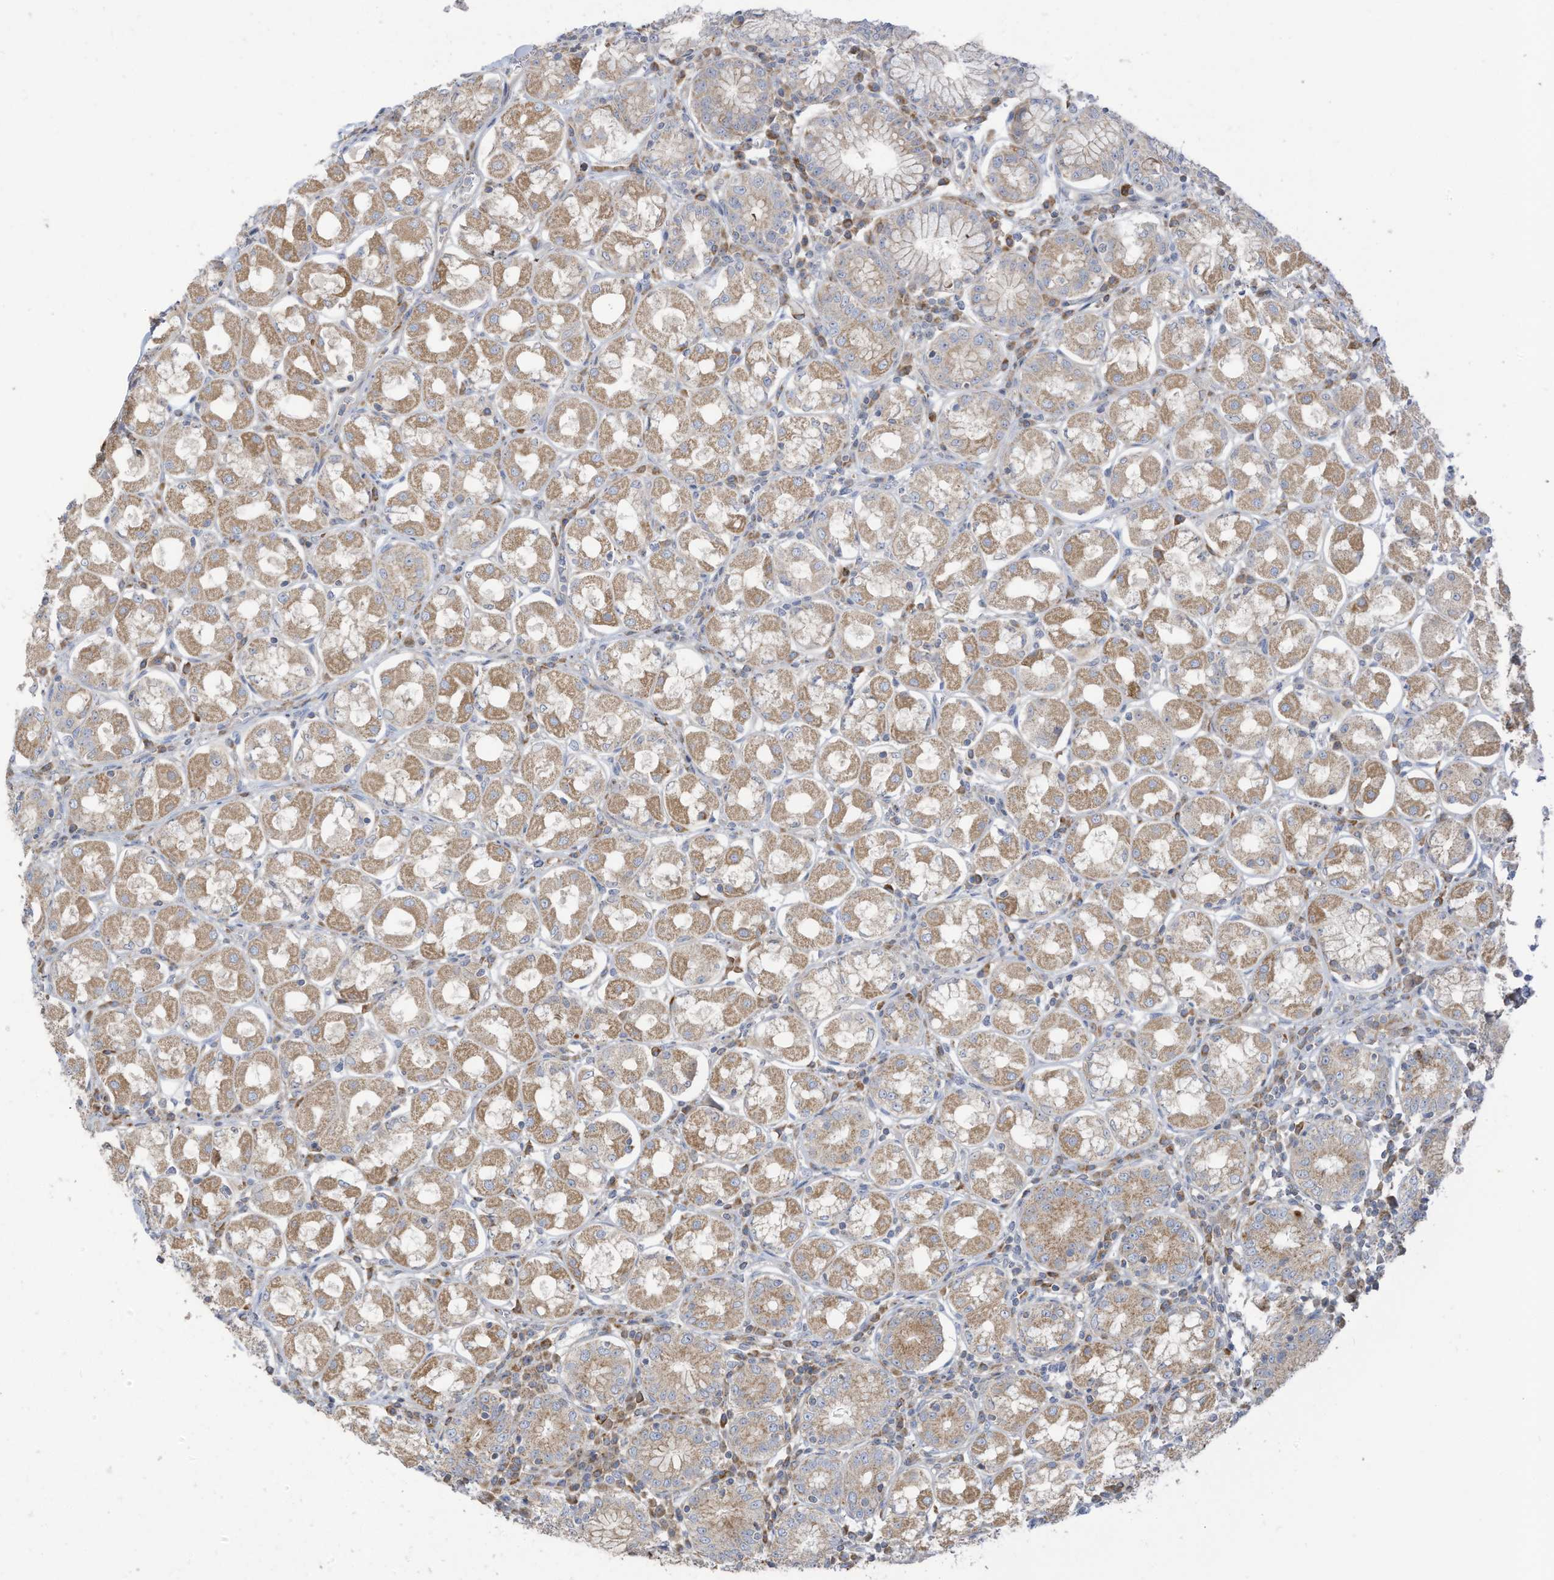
{"staining": {"intensity": "moderate", "quantity": "25%-75%", "location": "cytoplasmic/membranous"}, "tissue": "stomach", "cell_type": "Glandular cells", "image_type": "normal", "snomed": [{"axis": "morphology", "description": "Normal tissue, NOS"}, {"axis": "topography", "description": "Stomach, lower"}], "caption": "Protein staining displays moderate cytoplasmic/membranous expression in about 25%-75% of glandular cells in unremarkable stomach.", "gene": "GTPBP2", "patient": {"sex": "female", "age": 56}}